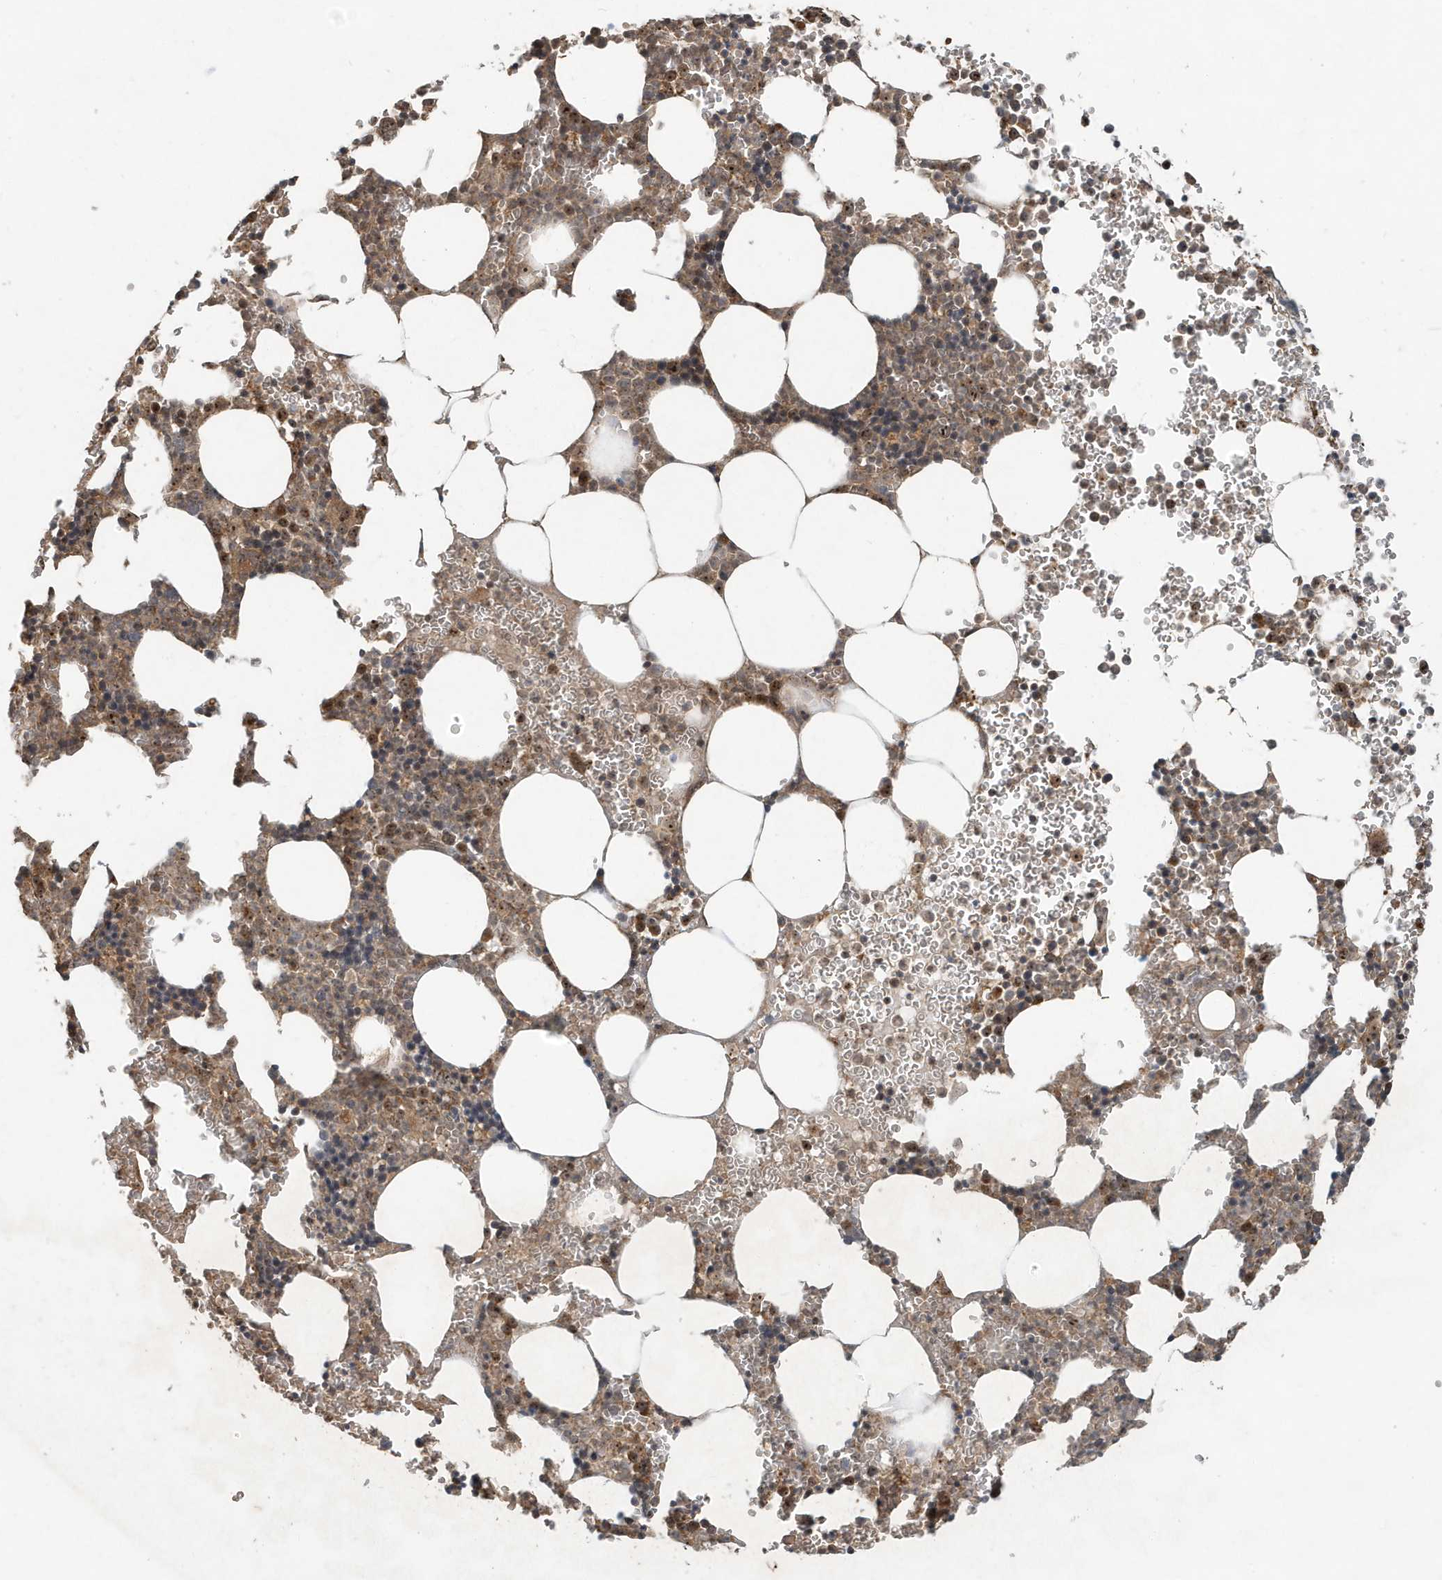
{"staining": {"intensity": "moderate", "quantity": "25%-75%", "location": "cytoplasmic/membranous,nuclear"}, "tissue": "bone marrow", "cell_type": "Hematopoietic cells", "image_type": "normal", "snomed": [{"axis": "morphology", "description": "Normal tissue, NOS"}, {"axis": "topography", "description": "Bone marrow"}], "caption": "A photomicrograph of bone marrow stained for a protein demonstrates moderate cytoplasmic/membranous,nuclear brown staining in hematopoietic cells. The protein is stained brown, and the nuclei are stained in blue (DAB (3,3'-diaminobenzidine) IHC with brightfield microscopy, high magnification).", "gene": "ABCB9", "patient": {"sex": "female", "age": 78}}